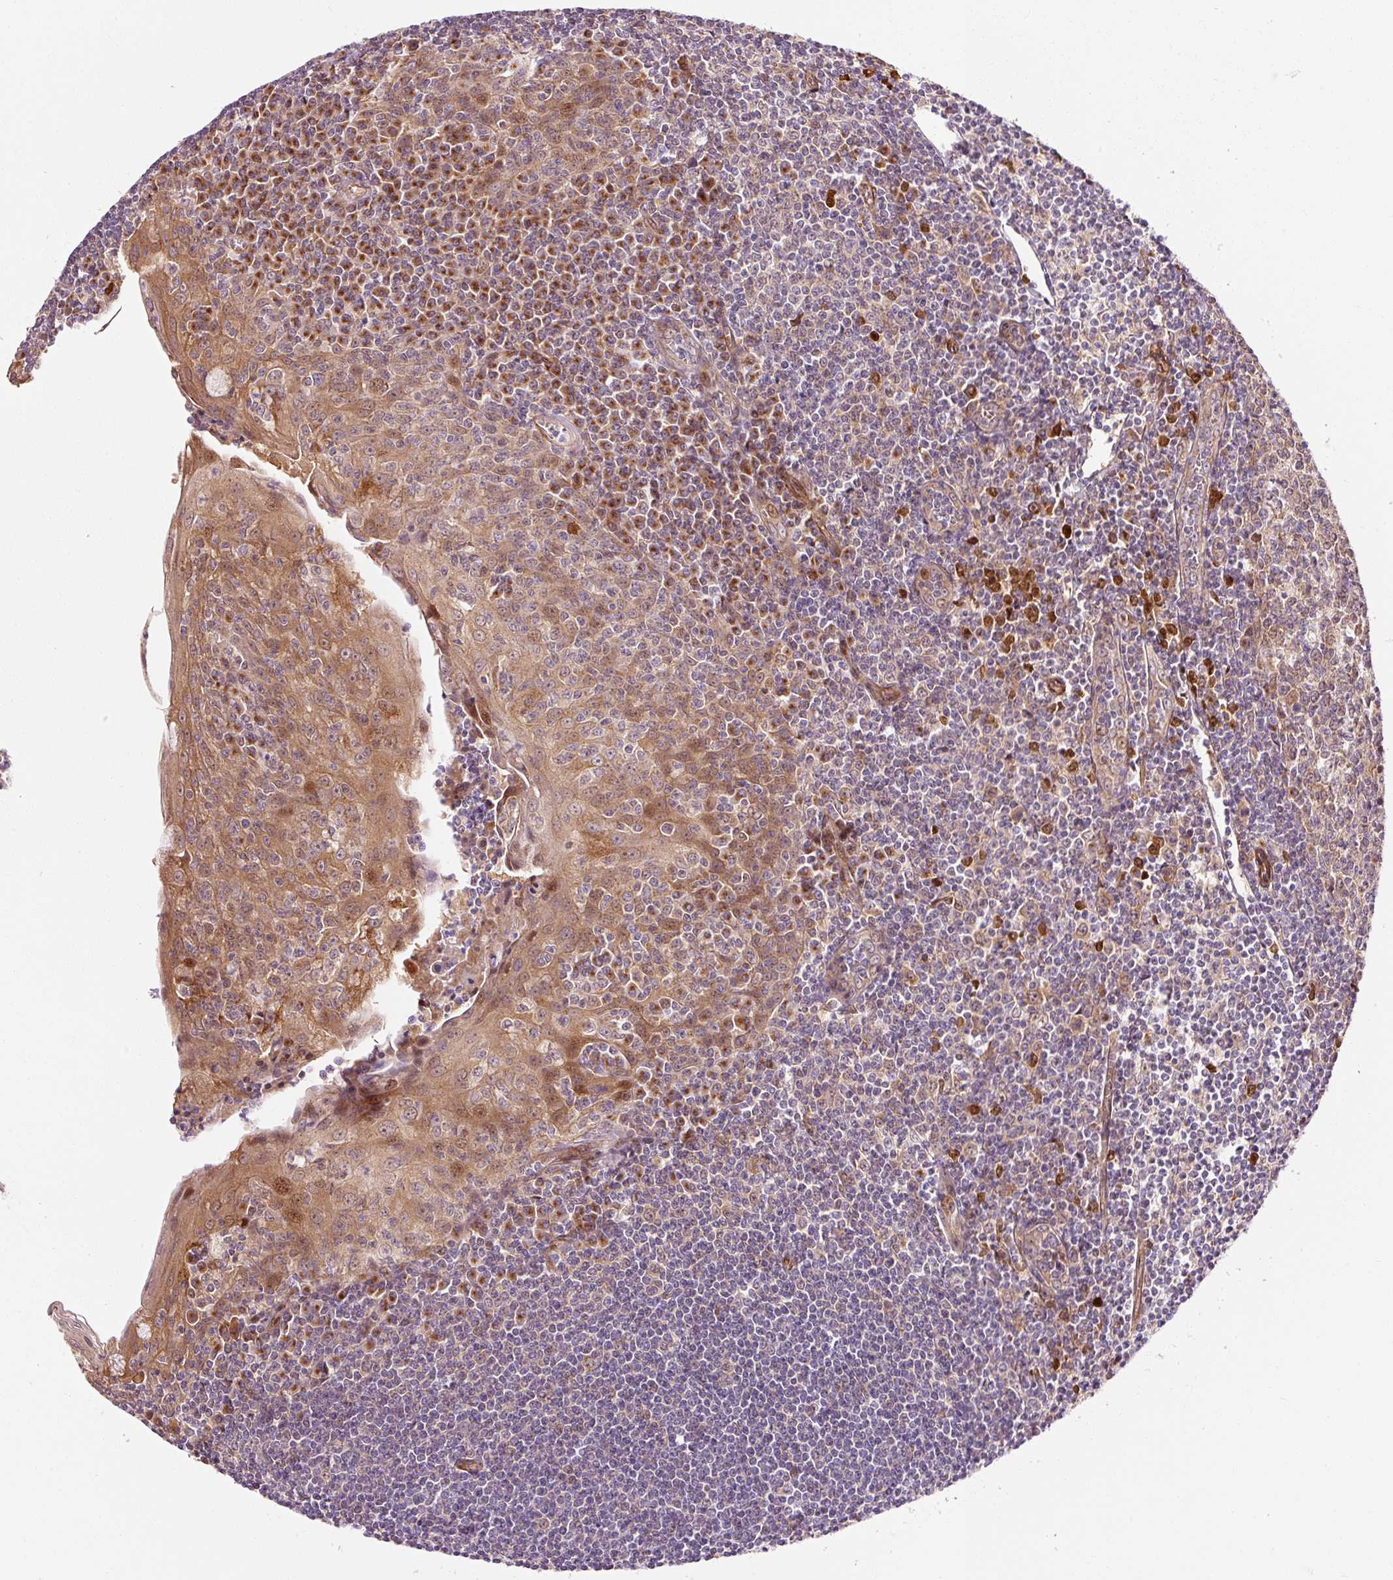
{"staining": {"intensity": "moderate", "quantity": "<25%", "location": "nuclear"}, "tissue": "tonsil", "cell_type": "Germinal center cells", "image_type": "normal", "snomed": [{"axis": "morphology", "description": "Normal tissue, NOS"}, {"axis": "topography", "description": "Tonsil"}], "caption": "Immunohistochemistry (DAB) staining of normal human tonsil displays moderate nuclear protein positivity in approximately <25% of germinal center cells.", "gene": "LIMK2", "patient": {"sex": "male", "age": 27}}